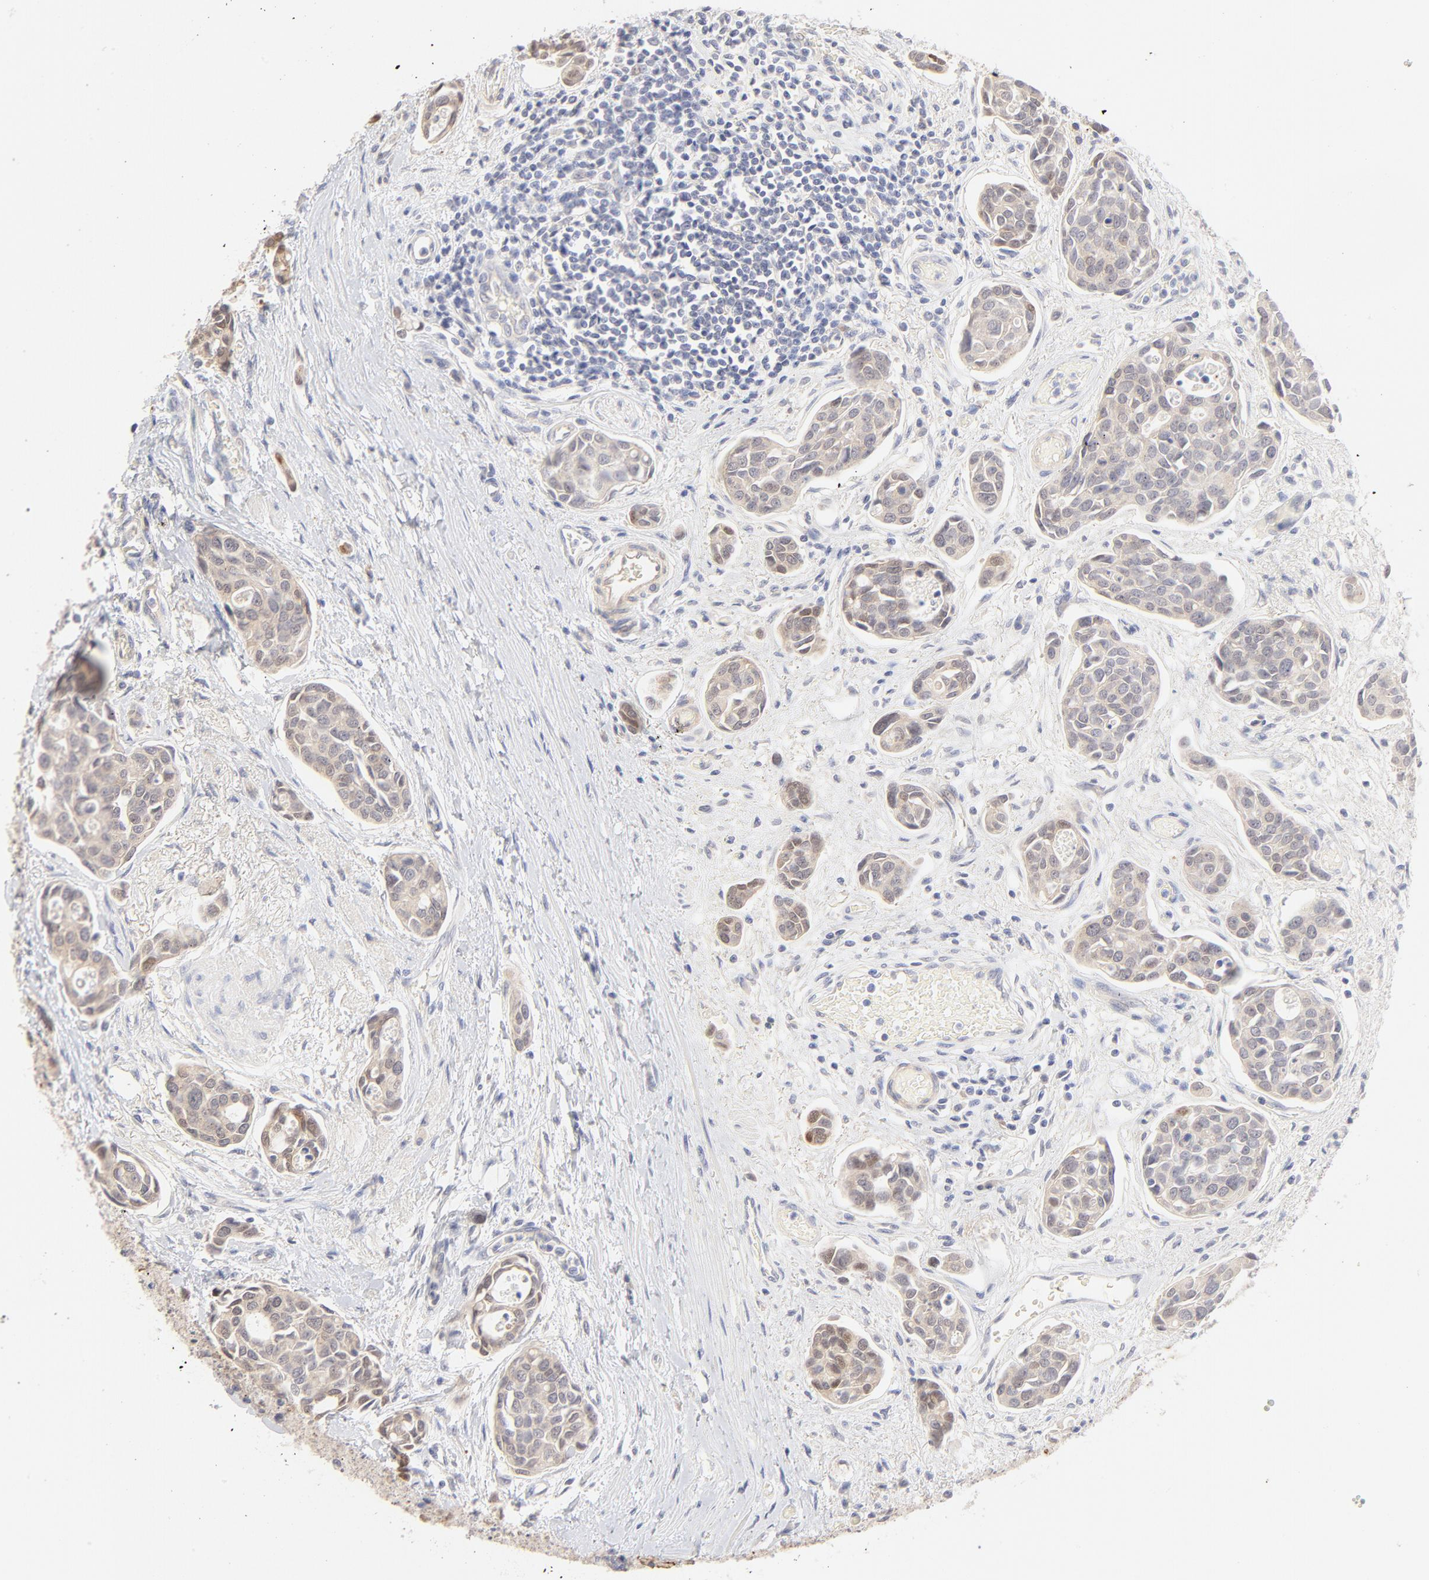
{"staining": {"intensity": "moderate", "quantity": "25%-75%", "location": "cytoplasmic/membranous"}, "tissue": "urothelial cancer", "cell_type": "Tumor cells", "image_type": "cancer", "snomed": [{"axis": "morphology", "description": "Urothelial carcinoma, High grade"}, {"axis": "topography", "description": "Urinary bladder"}], "caption": "High-power microscopy captured an immunohistochemistry (IHC) micrograph of urothelial carcinoma (high-grade), revealing moderate cytoplasmic/membranous expression in about 25%-75% of tumor cells.", "gene": "NKX2-2", "patient": {"sex": "male", "age": 78}}